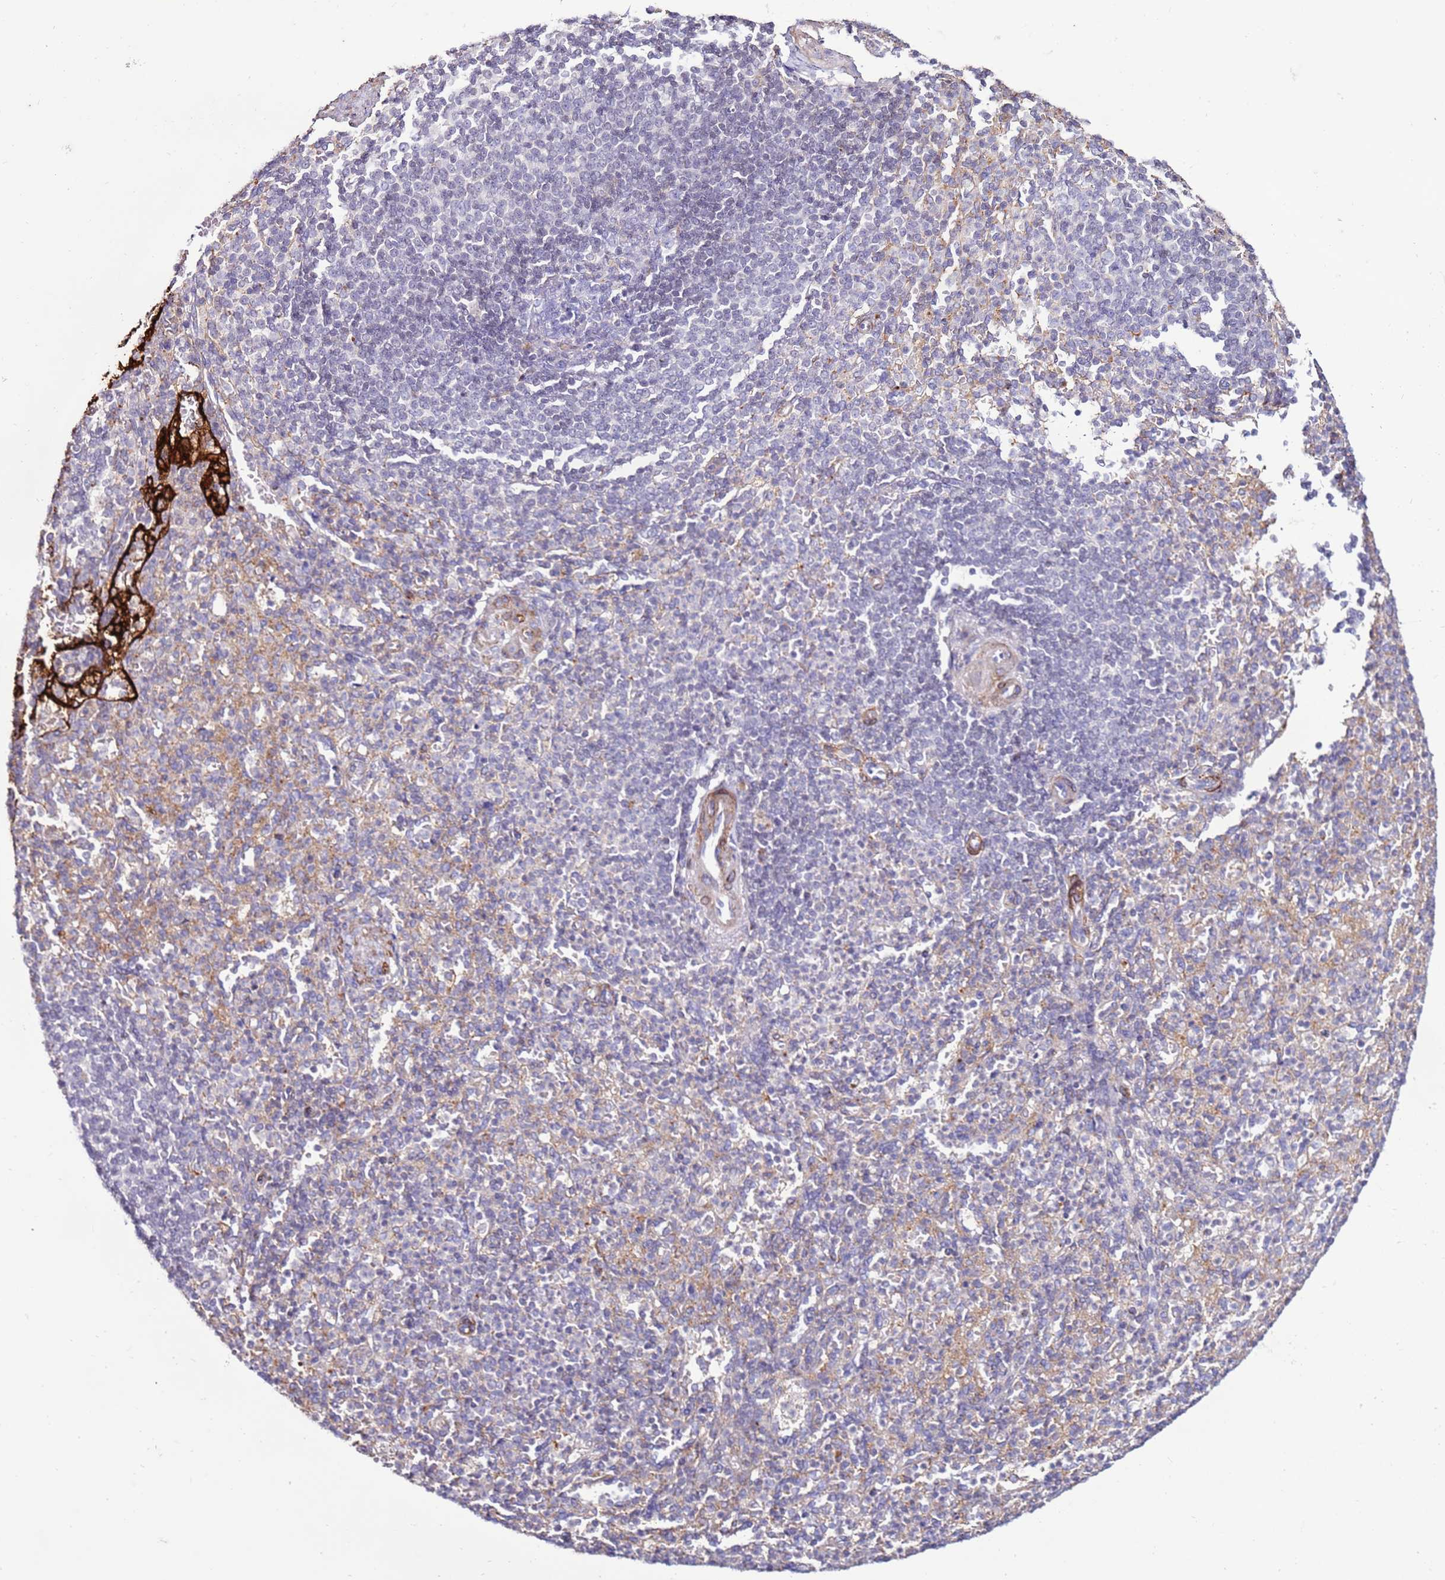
{"staining": {"intensity": "negative", "quantity": "none", "location": "none"}, "tissue": "spleen", "cell_type": "Cells in red pulp", "image_type": "normal", "snomed": [{"axis": "morphology", "description": "Normal tissue, NOS"}, {"axis": "topography", "description": "Spleen"}], "caption": "Image shows no protein staining in cells in red pulp of unremarkable spleen.", "gene": "CLEC4M", "patient": {"sex": "female", "age": 74}}